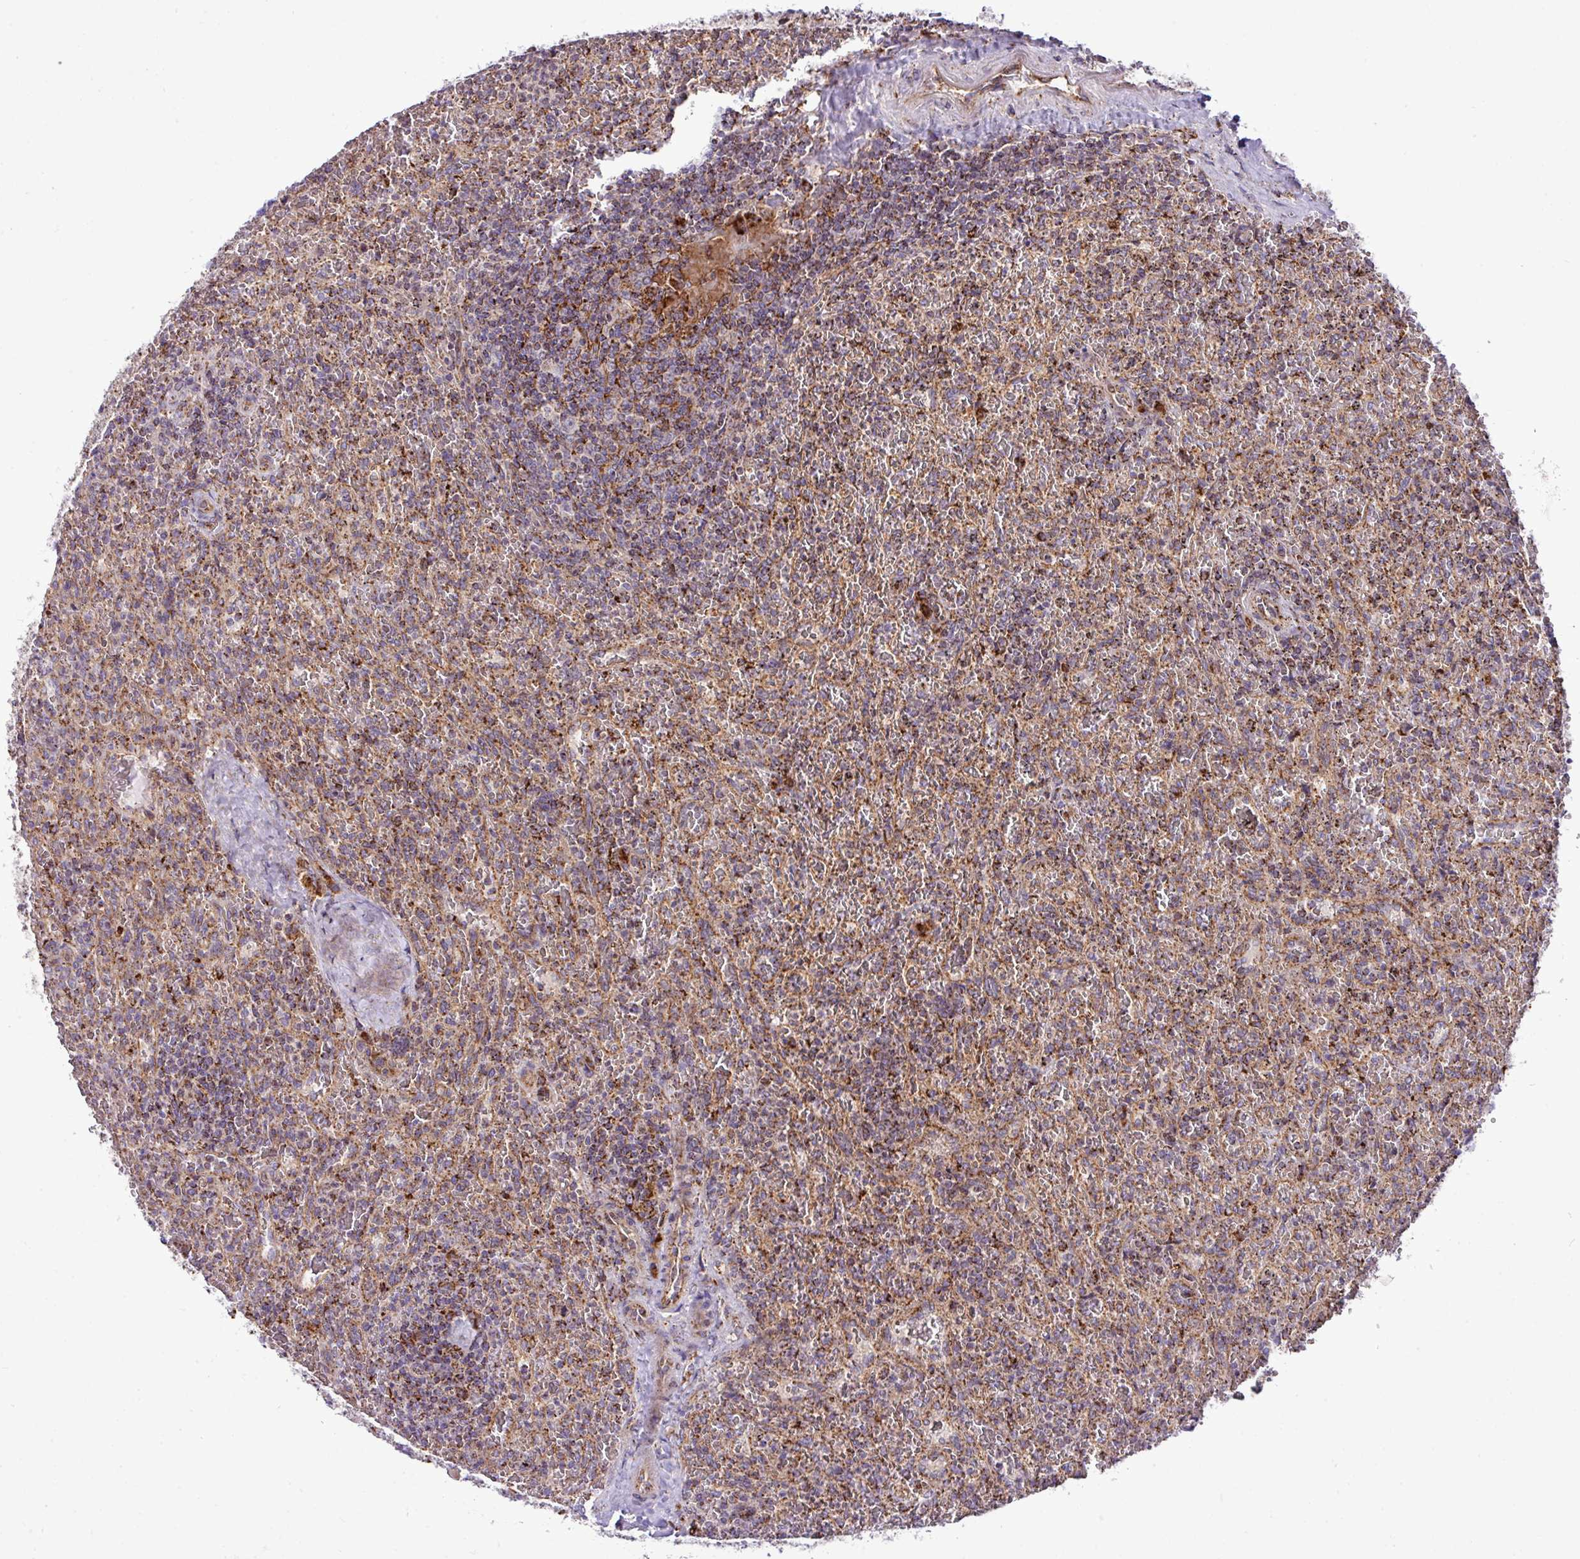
{"staining": {"intensity": "moderate", "quantity": "25%-75%", "location": "cytoplasmic/membranous"}, "tissue": "lymphoma", "cell_type": "Tumor cells", "image_type": "cancer", "snomed": [{"axis": "morphology", "description": "Malignant lymphoma, non-Hodgkin's type, Low grade"}, {"axis": "topography", "description": "Spleen"}], "caption": "Protein analysis of lymphoma tissue exhibits moderate cytoplasmic/membranous positivity in approximately 25%-75% of tumor cells.", "gene": "ZNF569", "patient": {"sex": "female", "age": 64}}